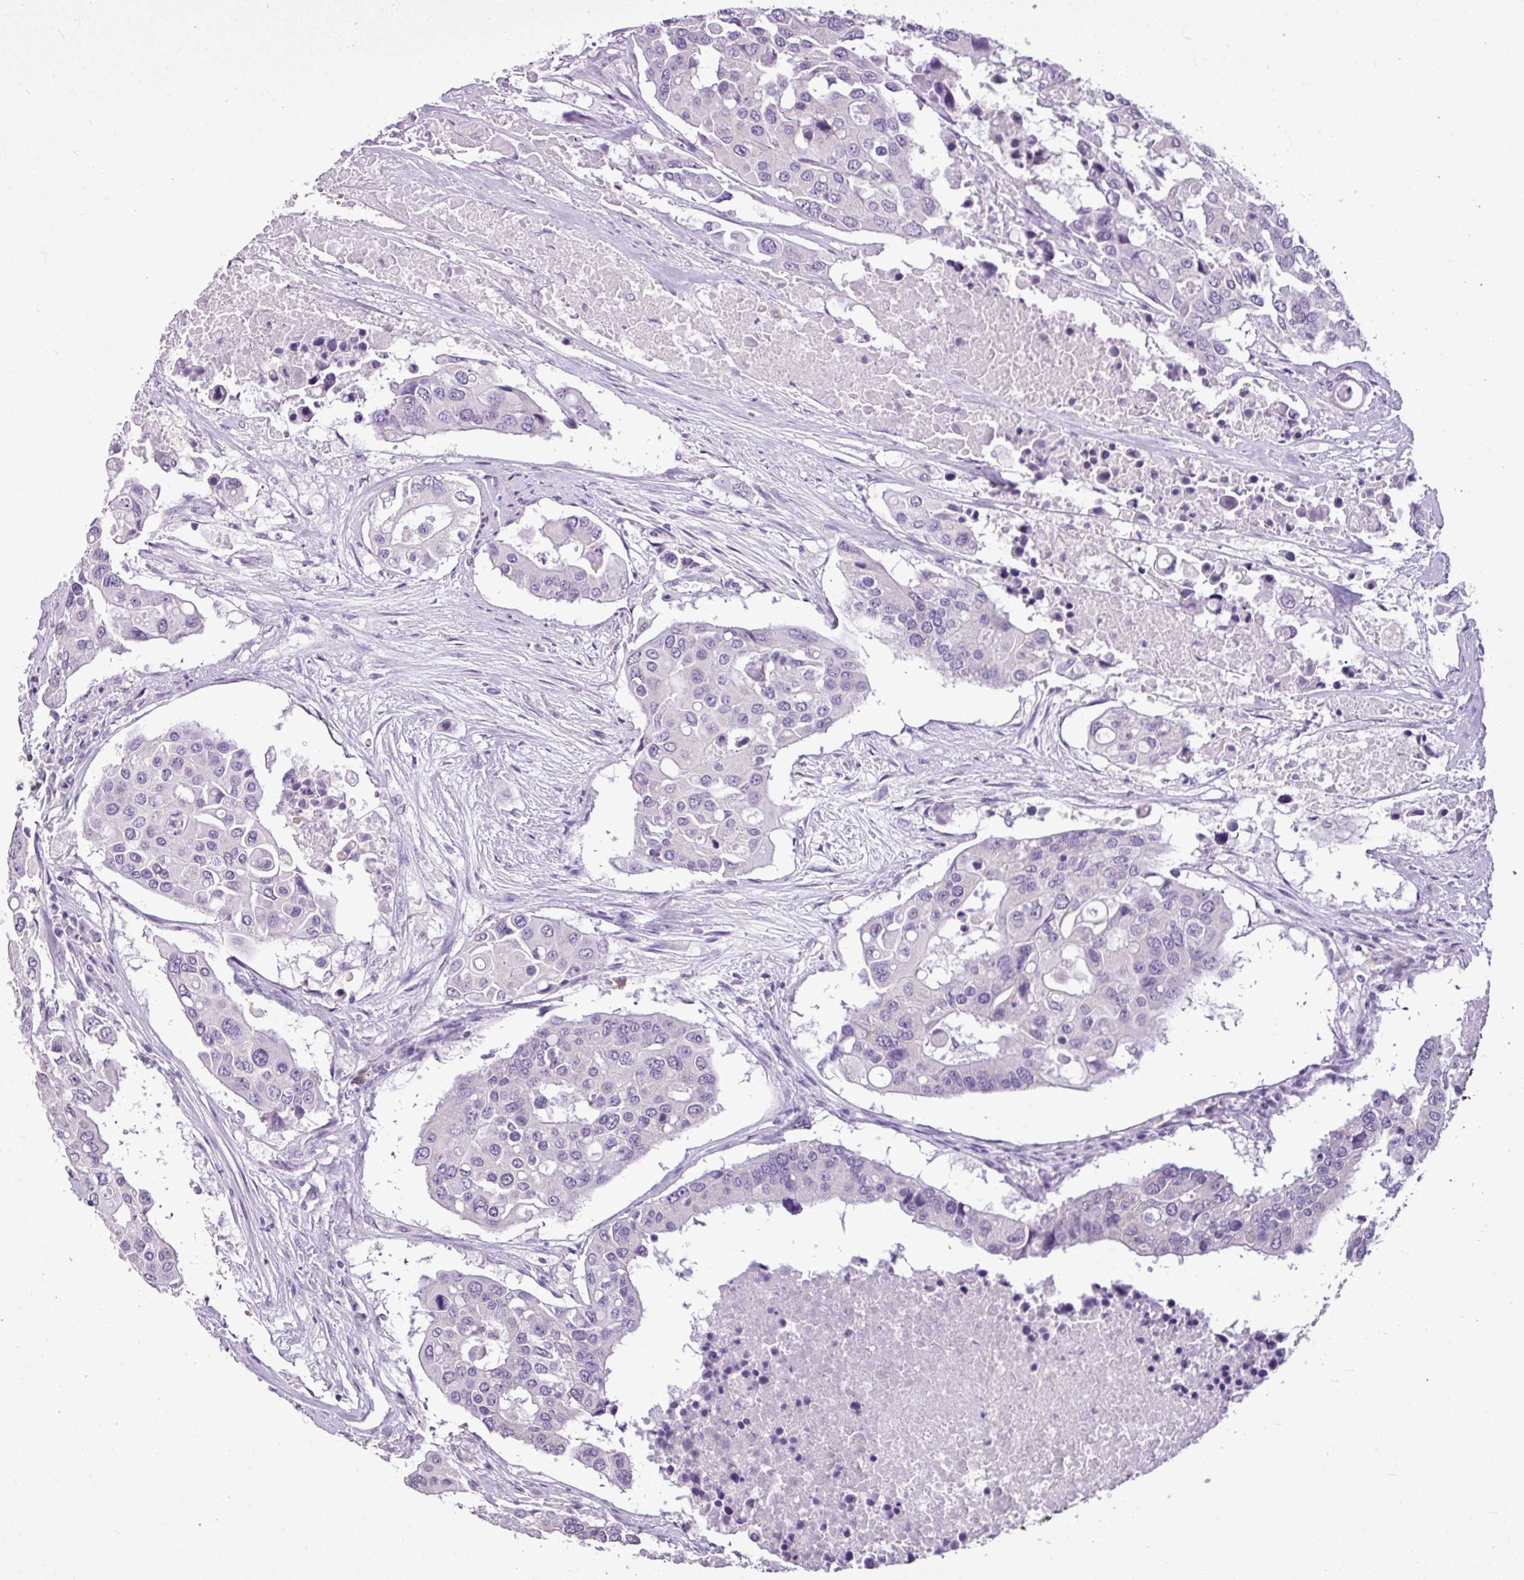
{"staining": {"intensity": "negative", "quantity": "none", "location": "none"}, "tissue": "colorectal cancer", "cell_type": "Tumor cells", "image_type": "cancer", "snomed": [{"axis": "morphology", "description": "Adenocarcinoma, NOS"}, {"axis": "topography", "description": "Colon"}], "caption": "This is an IHC image of human adenocarcinoma (colorectal). There is no expression in tumor cells.", "gene": "ALDH2", "patient": {"sex": "male", "age": 77}}